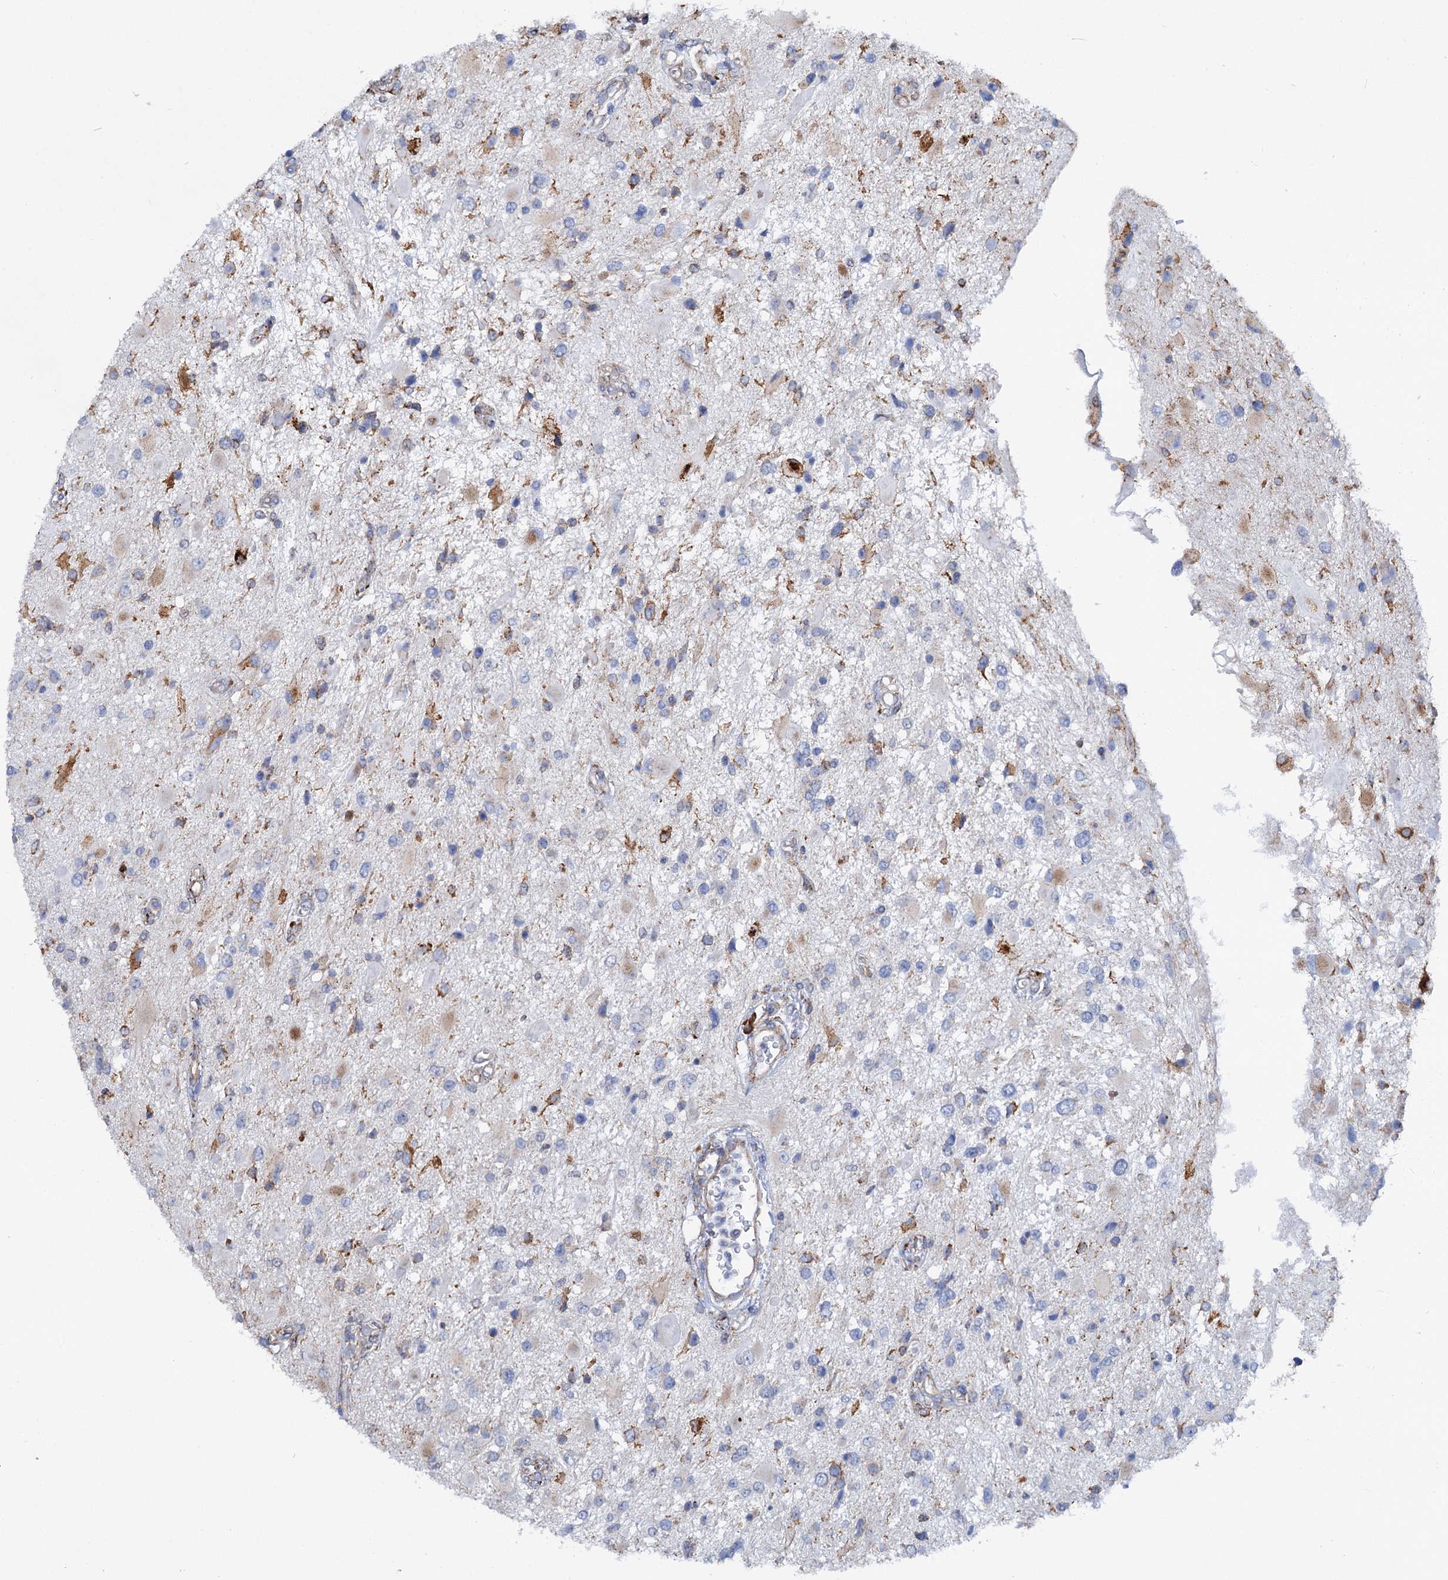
{"staining": {"intensity": "weak", "quantity": "<25%", "location": "cytoplasmic/membranous"}, "tissue": "glioma", "cell_type": "Tumor cells", "image_type": "cancer", "snomed": [{"axis": "morphology", "description": "Glioma, malignant, High grade"}, {"axis": "topography", "description": "Brain"}], "caption": "Immunohistochemistry (IHC) photomicrograph of neoplastic tissue: malignant glioma (high-grade) stained with DAB reveals no significant protein positivity in tumor cells. Nuclei are stained in blue.", "gene": "SHE", "patient": {"sex": "male", "age": 53}}